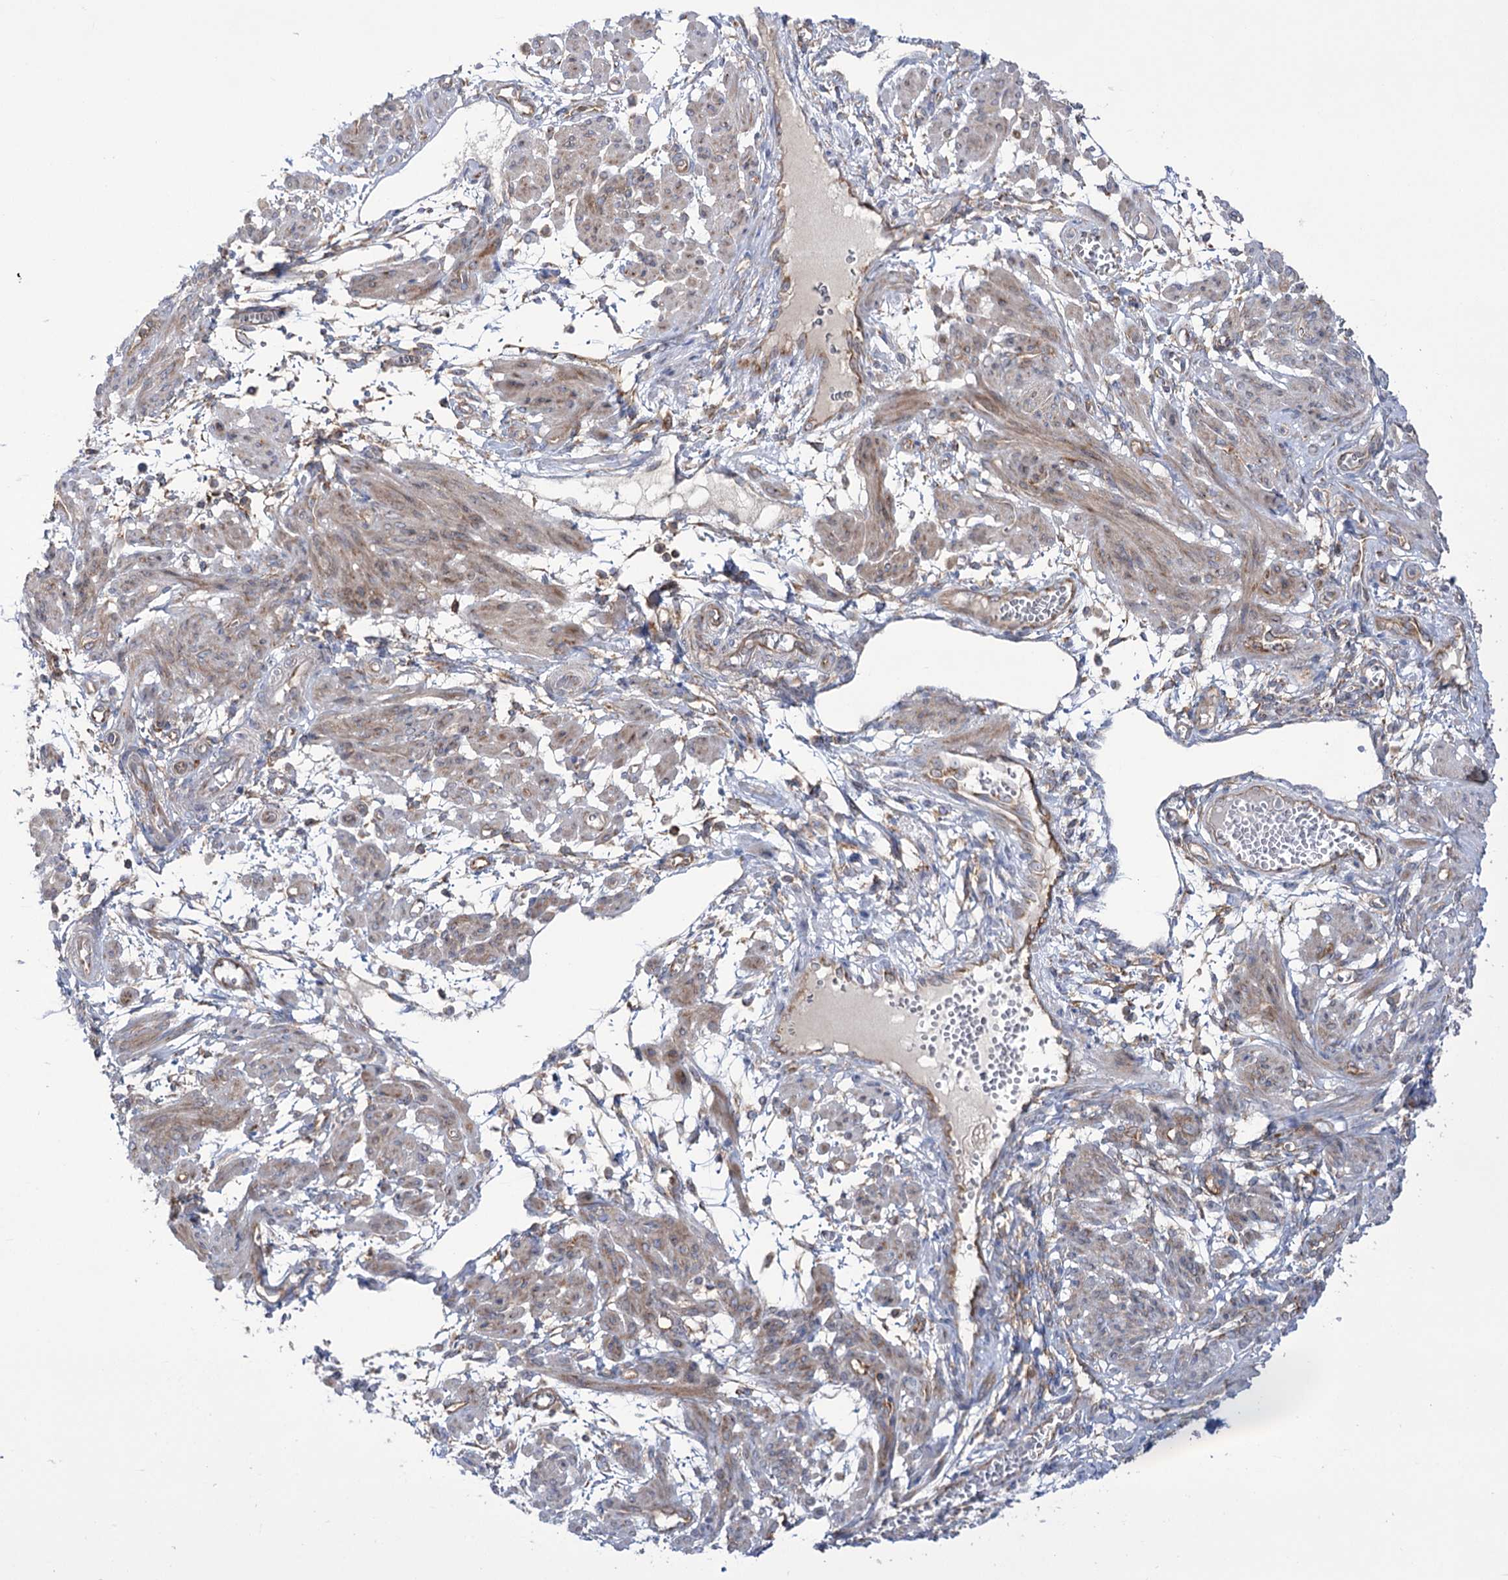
{"staining": {"intensity": "moderate", "quantity": "25%-75%", "location": "cytoplasmic/membranous"}, "tissue": "smooth muscle", "cell_type": "Smooth muscle cells", "image_type": "normal", "snomed": [{"axis": "morphology", "description": "Normal tissue, NOS"}, {"axis": "topography", "description": "Smooth muscle"}], "caption": "Protein expression by immunohistochemistry (IHC) displays moderate cytoplasmic/membranous expression in about 25%-75% of smooth muscle cells in normal smooth muscle. Nuclei are stained in blue.", "gene": "ZNF622", "patient": {"sex": "female", "age": 39}}